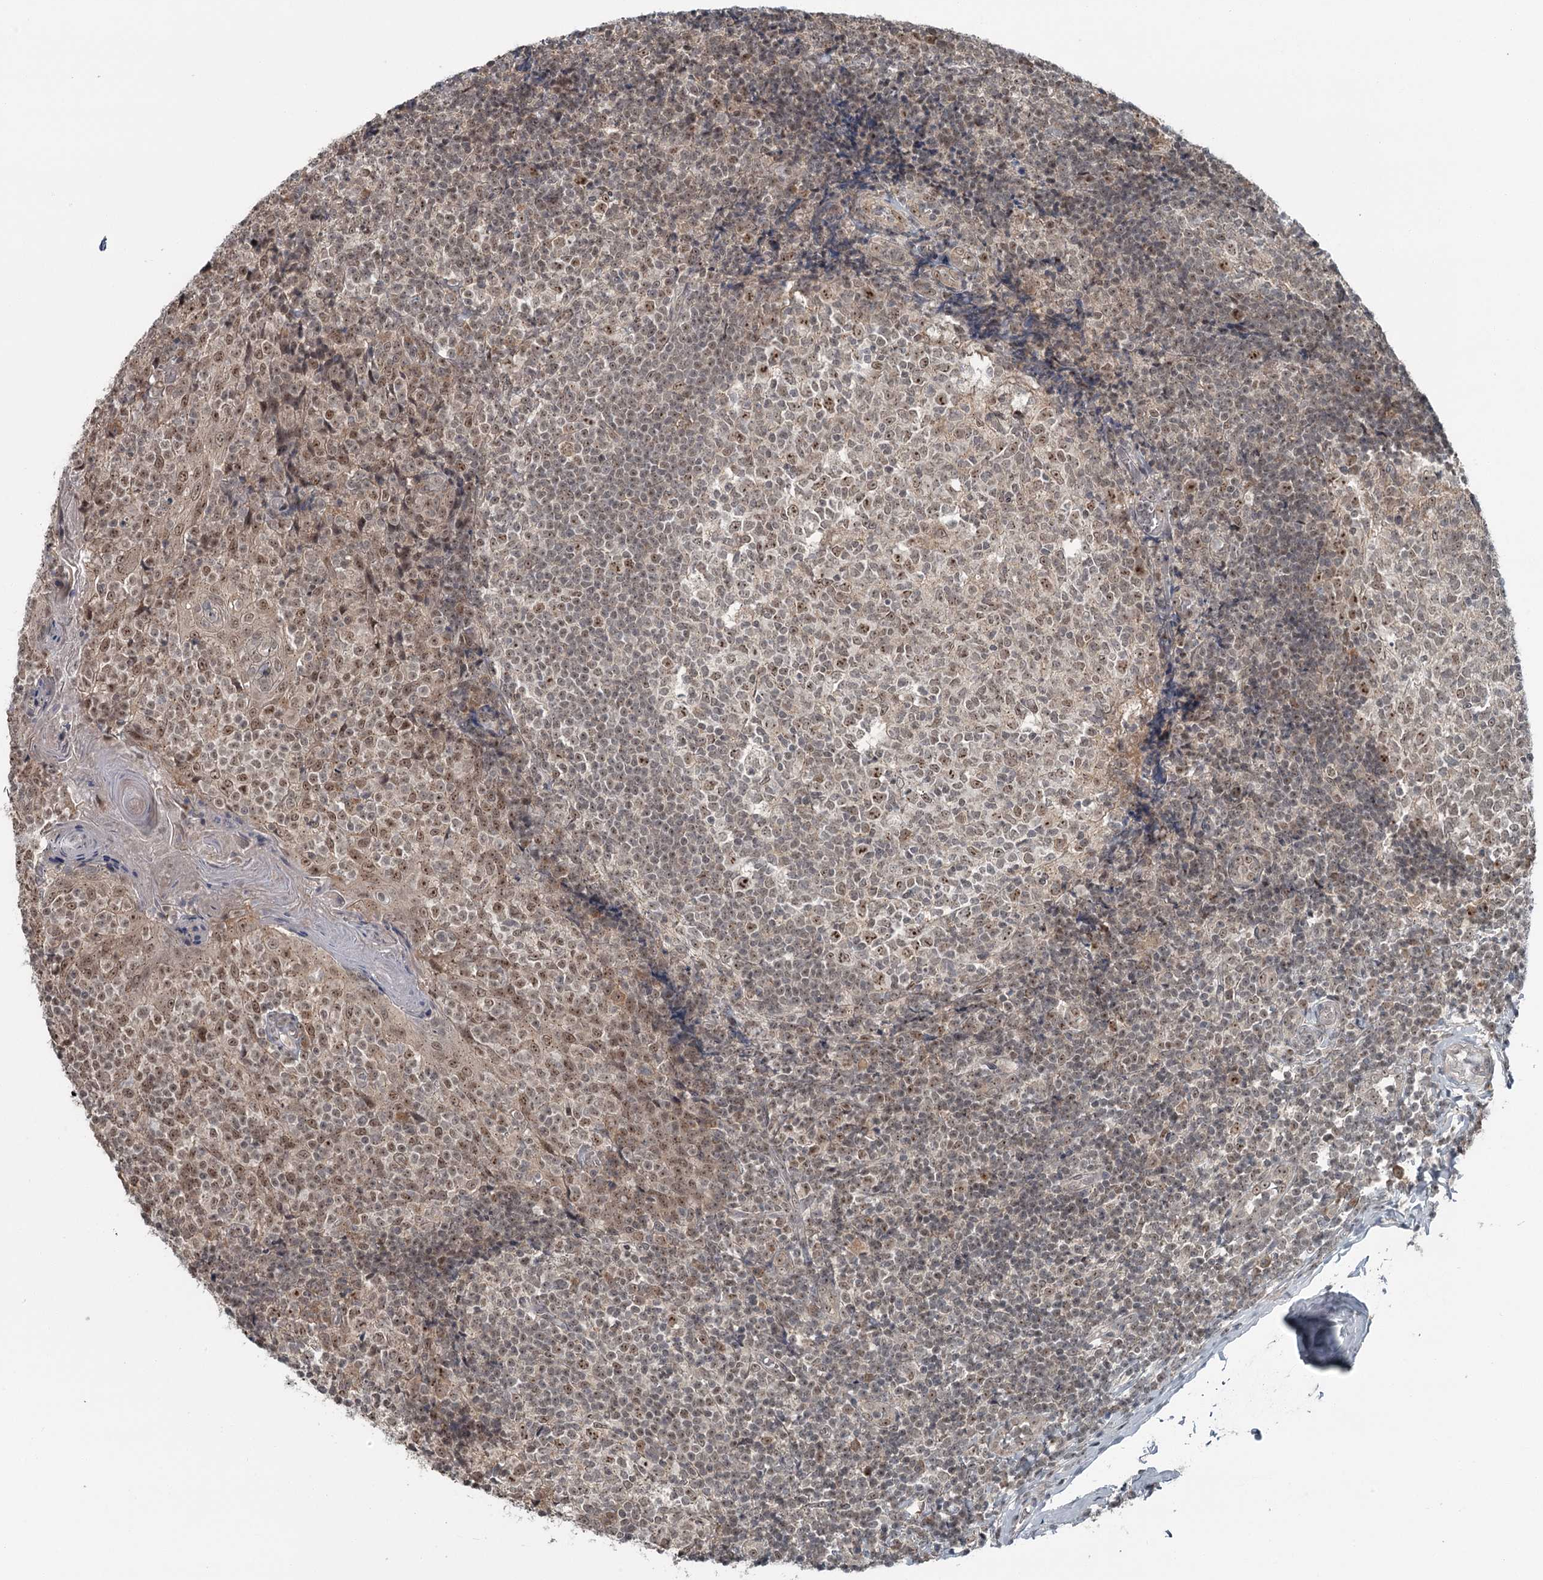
{"staining": {"intensity": "moderate", "quantity": "<25%", "location": "nuclear"}, "tissue": "tonsil", "cell_type": "Germinal center cells", "image_type": "normal", "snomed": [{"axis": "morphology", "description": "Normal tissue, NOS"}, {"axis": "topography", "description": "Tonsil"}], "caption": "High-magnification brightfield microscopy of normal tonsil stained with DAB (brown) and counterstained with hematoxylin (blue). germinal center cells exhibit moderate nuclear positivity is seen in about<25% of cells. Nuclei are stained in blue.", "gene": "EXOSC1", "patient": {"sex": "female", "age": 19}}